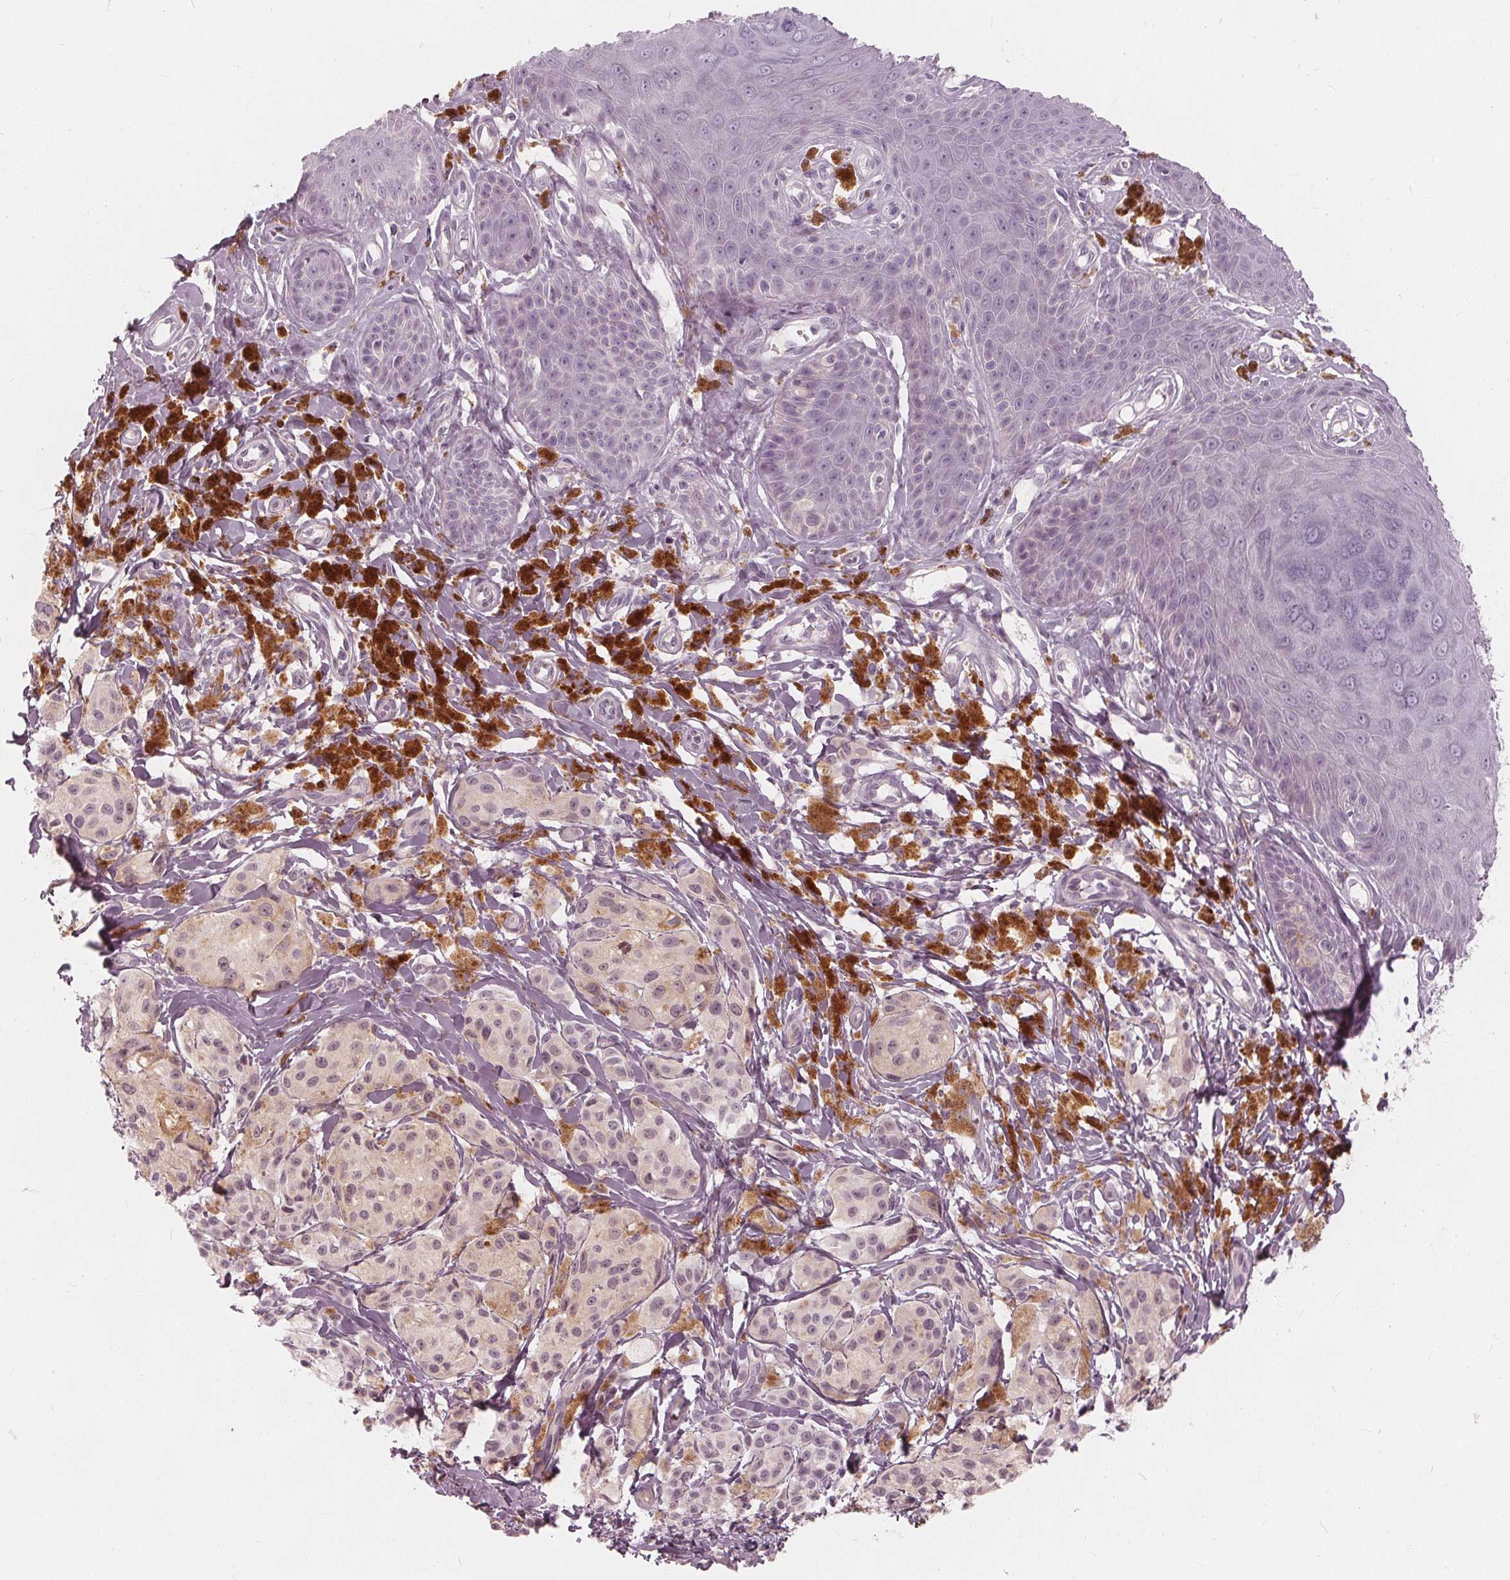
{"staining": {"intensity": "negative", "quantity": "none", "location": "none"}, "tissue": "melanoma", "cell_type": "Tumor cells", "image_type": "cancer", "snomed": [{"axis": "morphology", "description": "Malignant melanoma, NOS"}, {"axis": "topography", "description": "Skin"}], "caption": "The image displays no staining of tumor cells in melanoma.", "gene": "SAT2", "patient": {"sex": "female", "age": 80}}